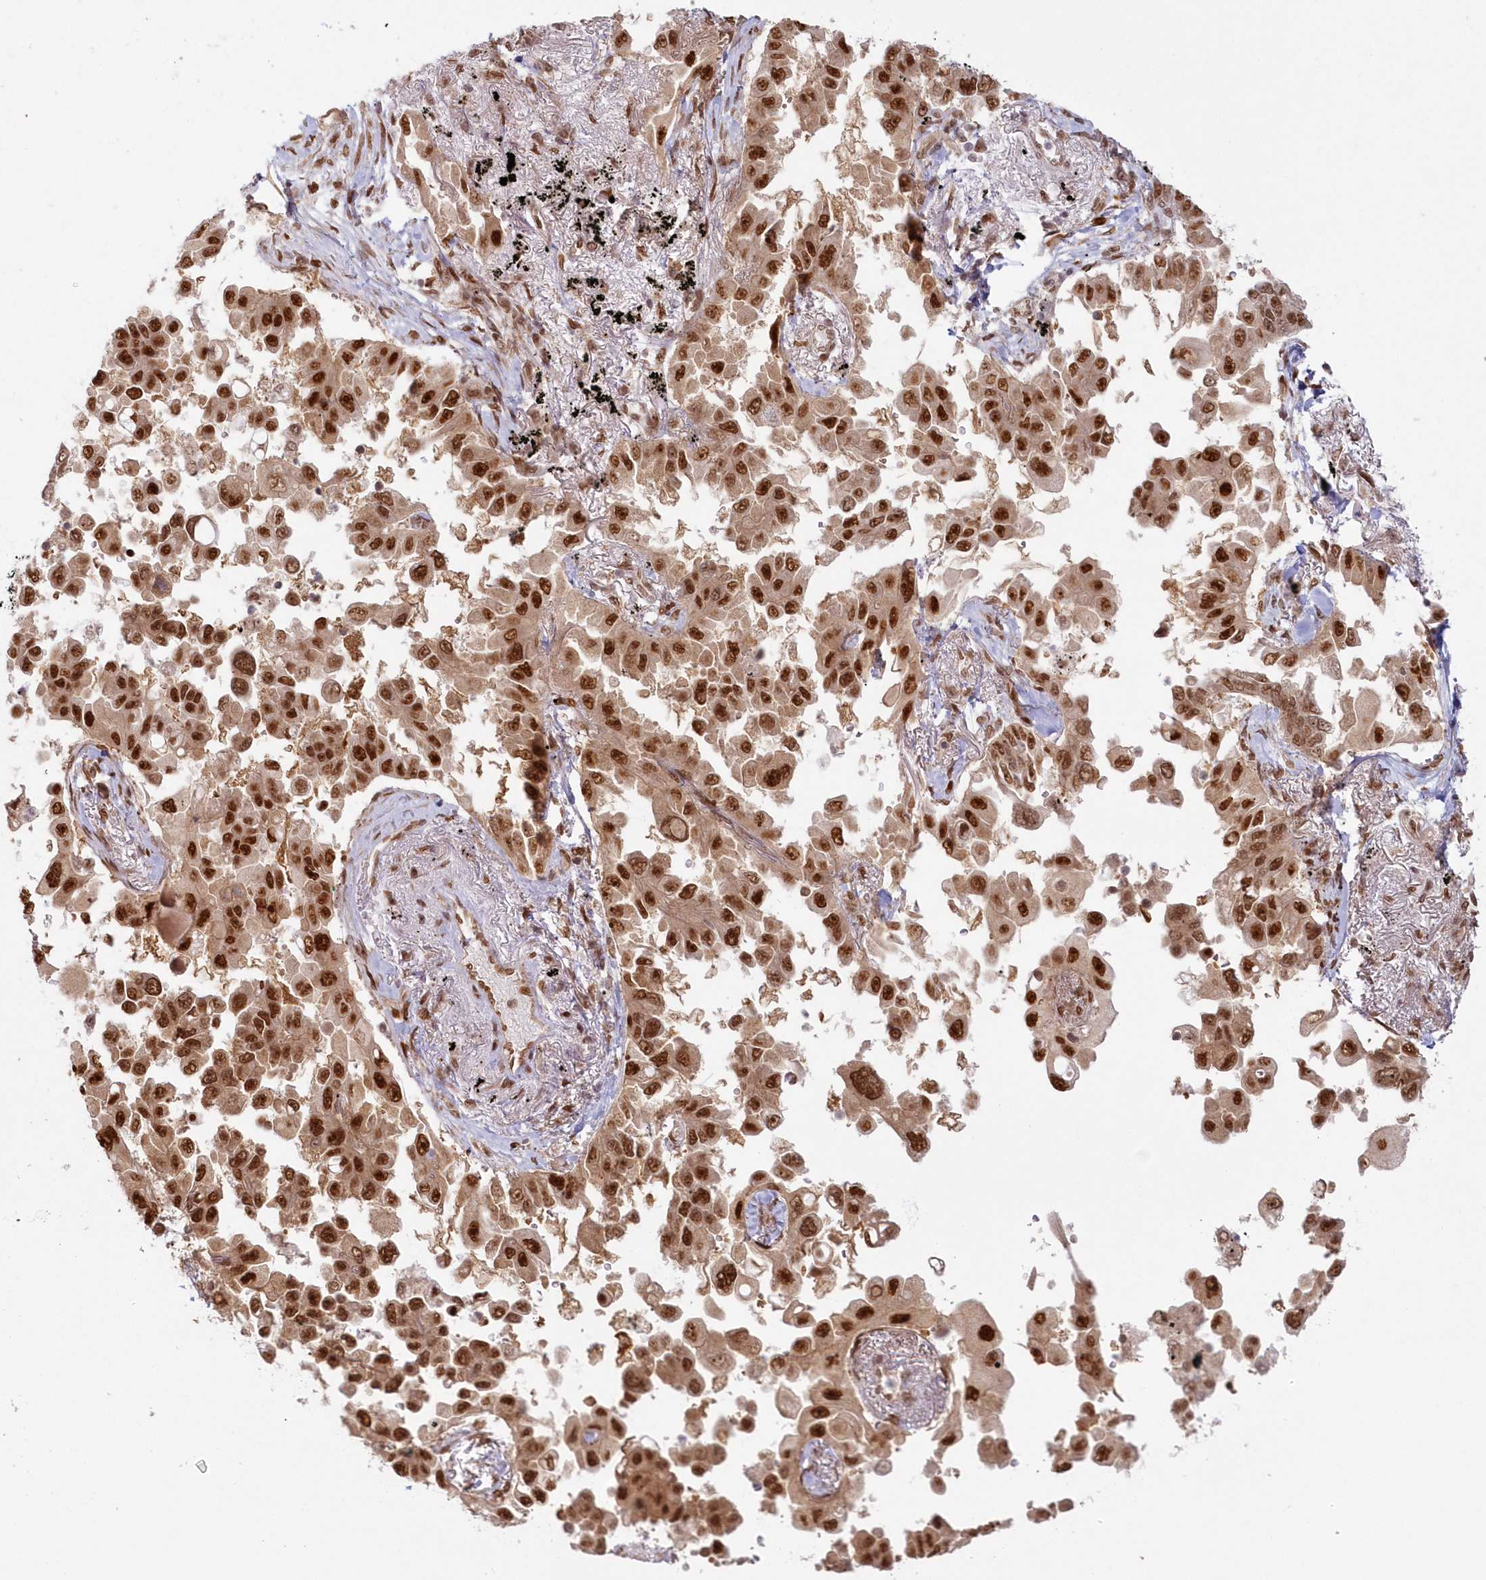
{"staining": {"intensity": "strong", "quantity": ">75%", "location": "cytoplasmic/membranous,nuclear"}, "tissue": "lung cancer", "cell_type": "Tumor cells", "image_type": "cancer", "snomed": [{"axis": "morphology", "description": "Adenocarcinoma, NOS"}, {"axis": "topography", "description": "Lung"}], "caption": "Immunohistochemical staining of lung adenocarcinoma exhibits high levels of strong cytoplasmic/membranous and nuclear protein expression in approximately >75% of tumor cells. The protein of interest is stained brown, and the nuclei are stained in blue (DAB IHC with brightfield microscopy, high magnification).", "gene": "TOGARAM2", "patient": {"sex": "female", "age": 67}}